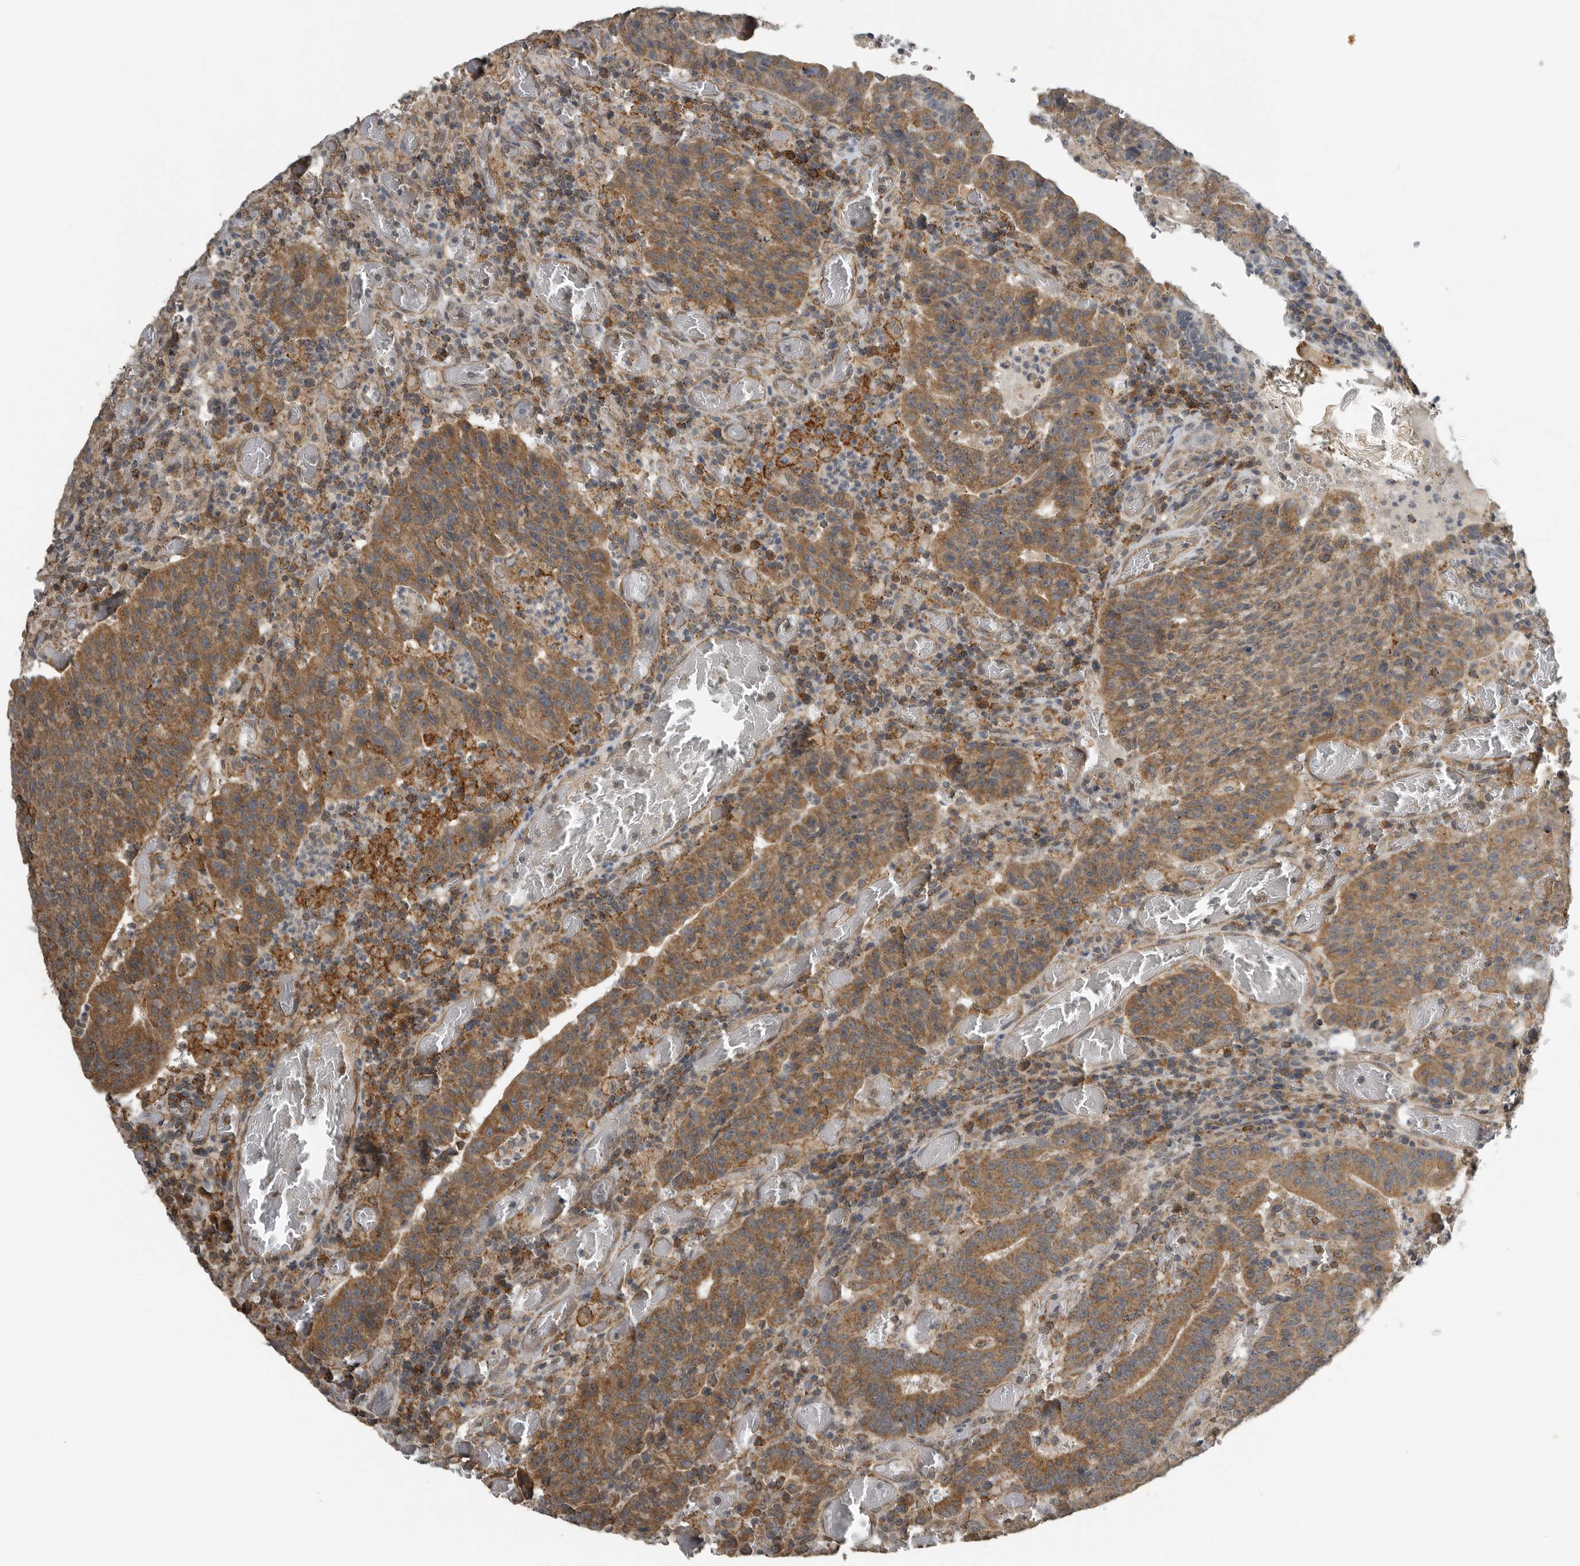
{"staining": {"intensity": "moderate", "quantity": ">75%", "location": "cytoplasmic/membranous"}, "tissue": "colorectal cancer", "cell_type": "Tumor cells", "image_type": "cancer", "snomed": [{"axis": "morphology", "description": "Adenocarcinoma, NOS"}, {"axis": "topography", "description": "Colon"}], "caption": "Adenocarcinoma (colorectal) stained for a protein (brown) reveals moderate cytoplasmic/membranous positive expression in about >75% of tumor cells.", "gene": "AFAP1", "patient": {"sex": "female", "age": 75}}